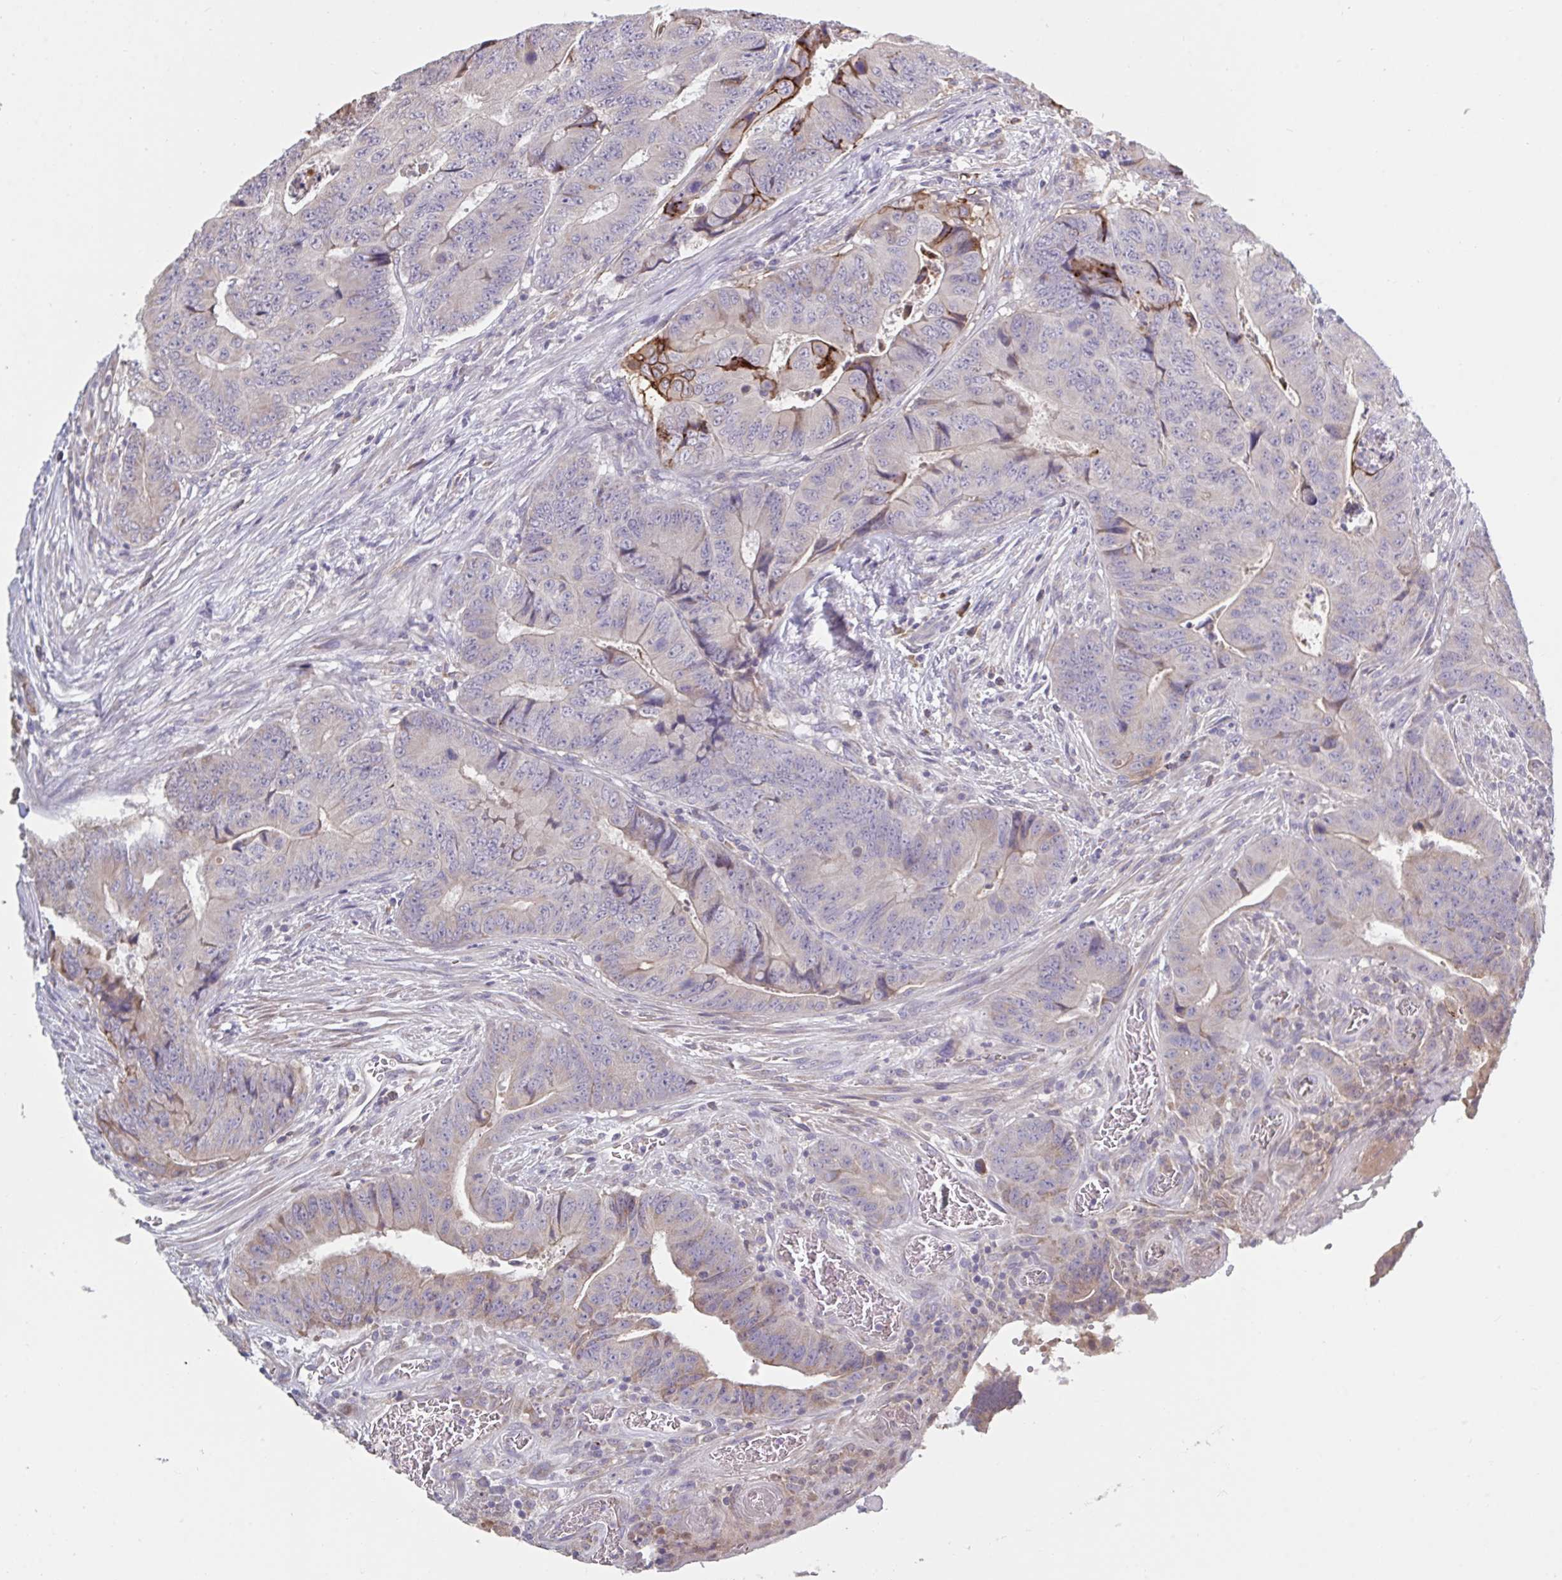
{"staining": {"intensity": "strong", "quantity": "<25%", "location": "cytoplasmic/membranous"}, "tissue": "colorectal cancer", "cell_type": "Tumor cells", "image_type": "cancer", "snomed": [{"axis": "morphology", "description": "Adenocarcinoma, NOS"}, {"axis": "topography", "description": "Colon"}], "caption": "Colorectal adenocarcinoma stained with a brown dye exhibits strong cytoplasmic/membranous positive expression in approximately <25% of tumor cells.", "gene": "CD1E", "patient": {"sex": "female", "age": 48}}